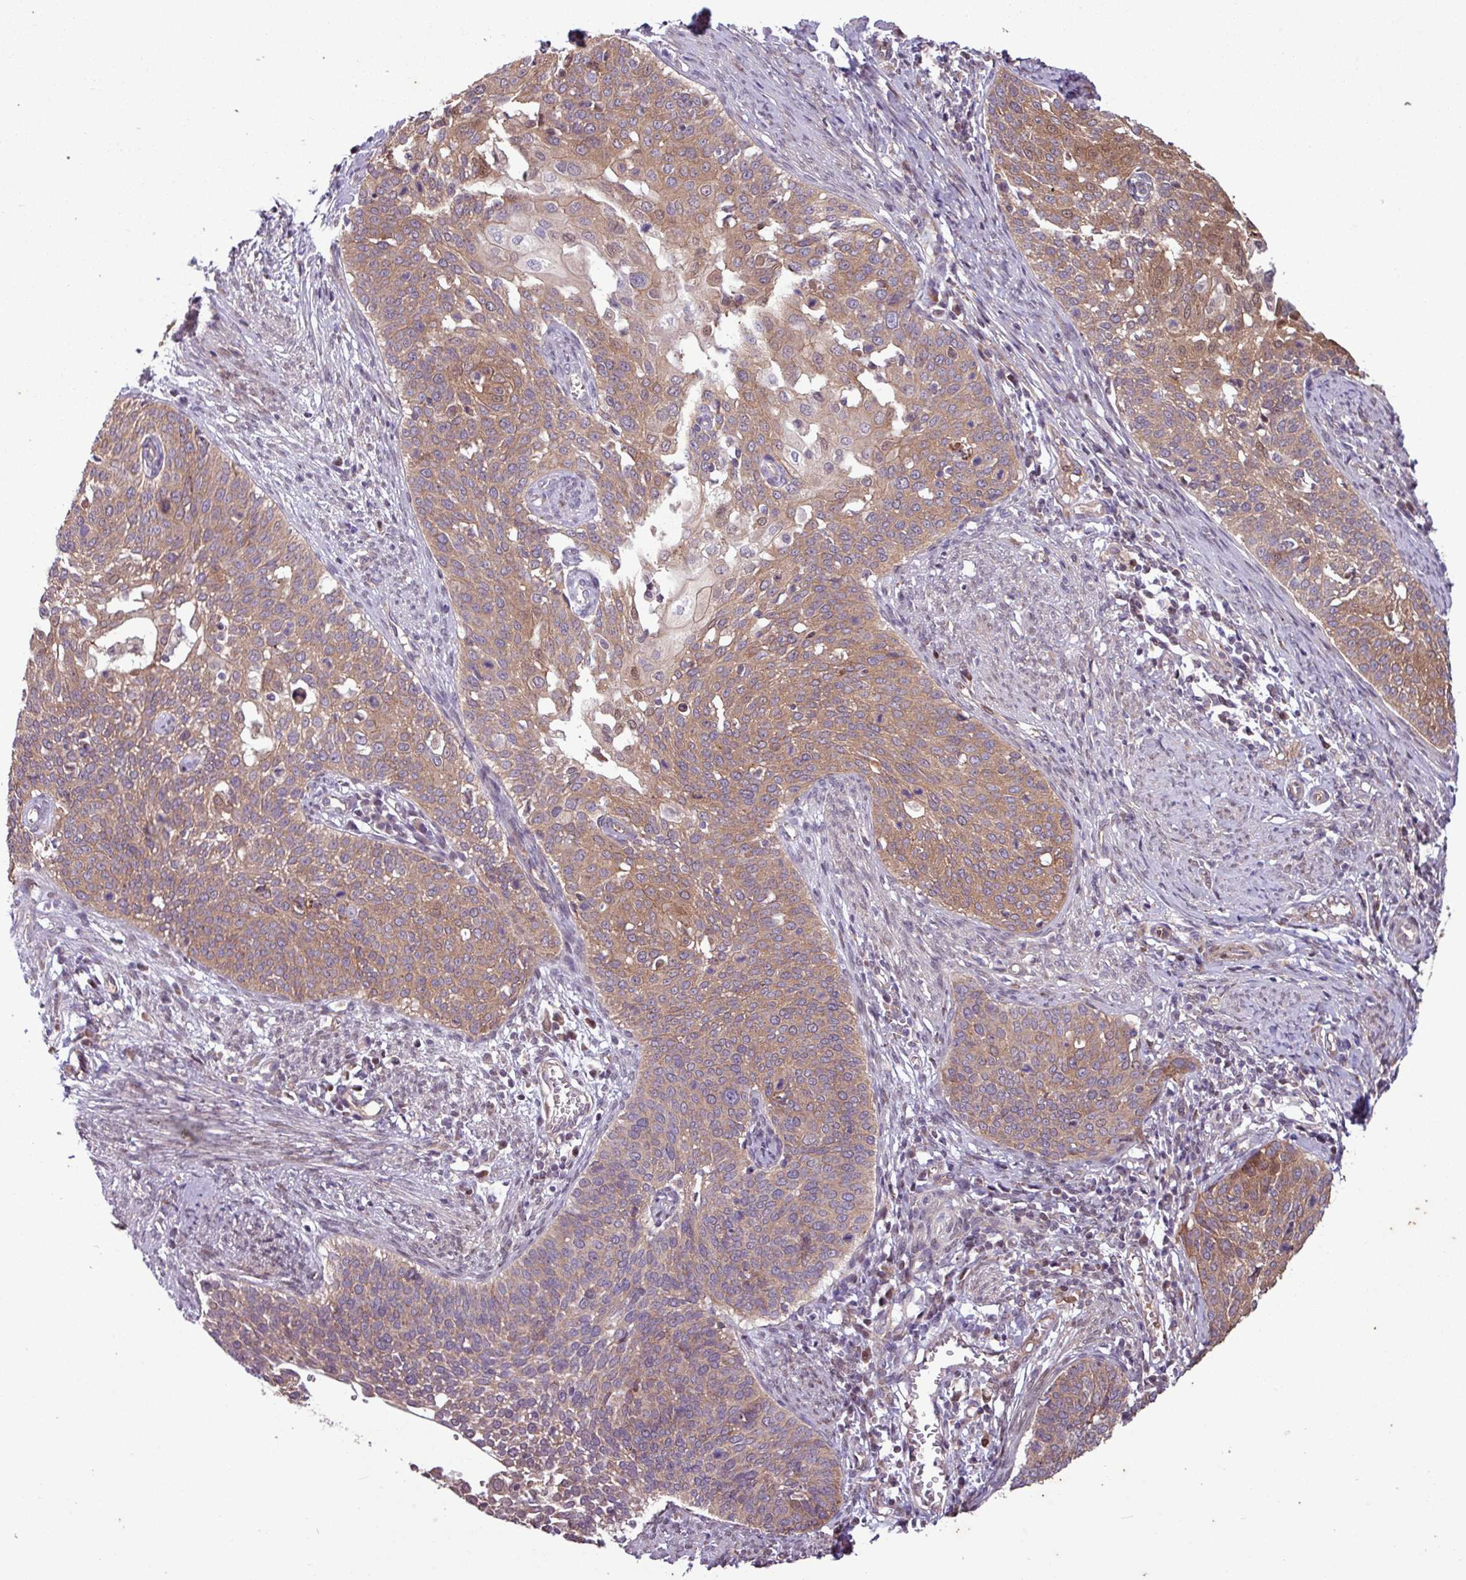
{"staining": {"intensity": "moderate", "quantity": ">75%", "location": "cytoplasmic/membranous"}, "tissue": "cervical cancer", "cell_type": "Tumor cells", "image_type": "cancer", "snomed": [{"axis": "morphology", "description": "Squamous cell carcinoma, NOS"}, {"axis": "topography", "description": "Cervix"}], "caption": "Human cervical cancer (squamous cell carcinoma) stained with a brown dye reveals moderate cytoplasmic/membranous positive positivity in approximately >75% of tumor cells.", "gene": "PDPR", "patient": {"sex": "female", "age": 44}}